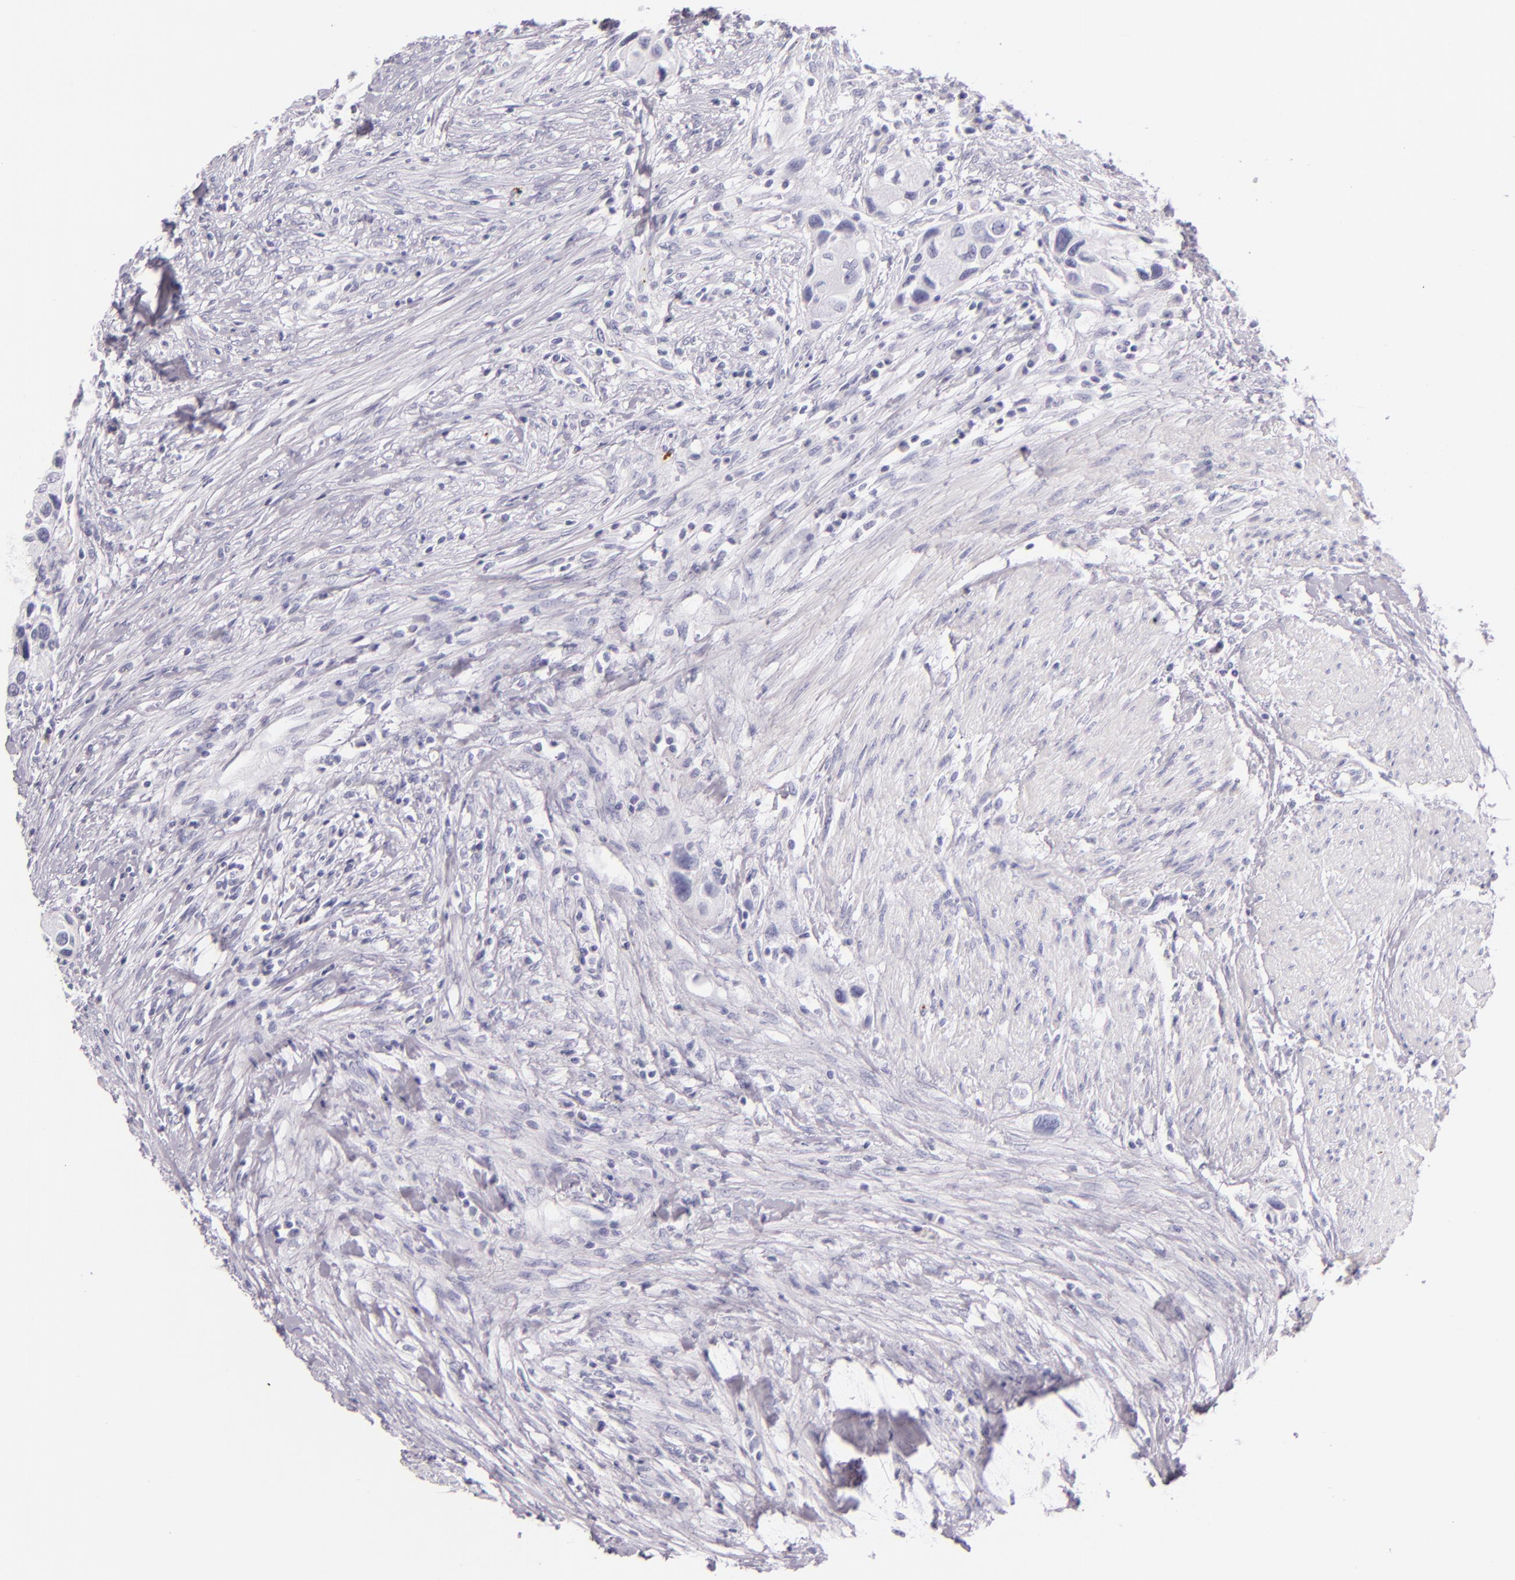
{"staining": {"intensity": "negative", "quantity": "none", "location": "none"}, "tissue": "urothelial cancer", "cell_type": "Tumor cells", "image_type": "cancer", "snomed": [{"axis": "morphology", "description": "Urothelial carcinoma, High grade"}, {"axis": "topography", "description": "Urinary bladder"}], "caption": "Immunohistochemistry photomicrograph of human urothelial carcinoma (high-grade) stained for a protein (brown), which demonstrates no expression in tumor cells. The staining was performed using DAB (3,3'-diaminobenzidine) to visualize the protein expression in brown, while the nuclei were stained in blue with hematoxylin (Magnification: 20x).", "gene": "SELP", "patient": {"sex": "male", "age": 66}}